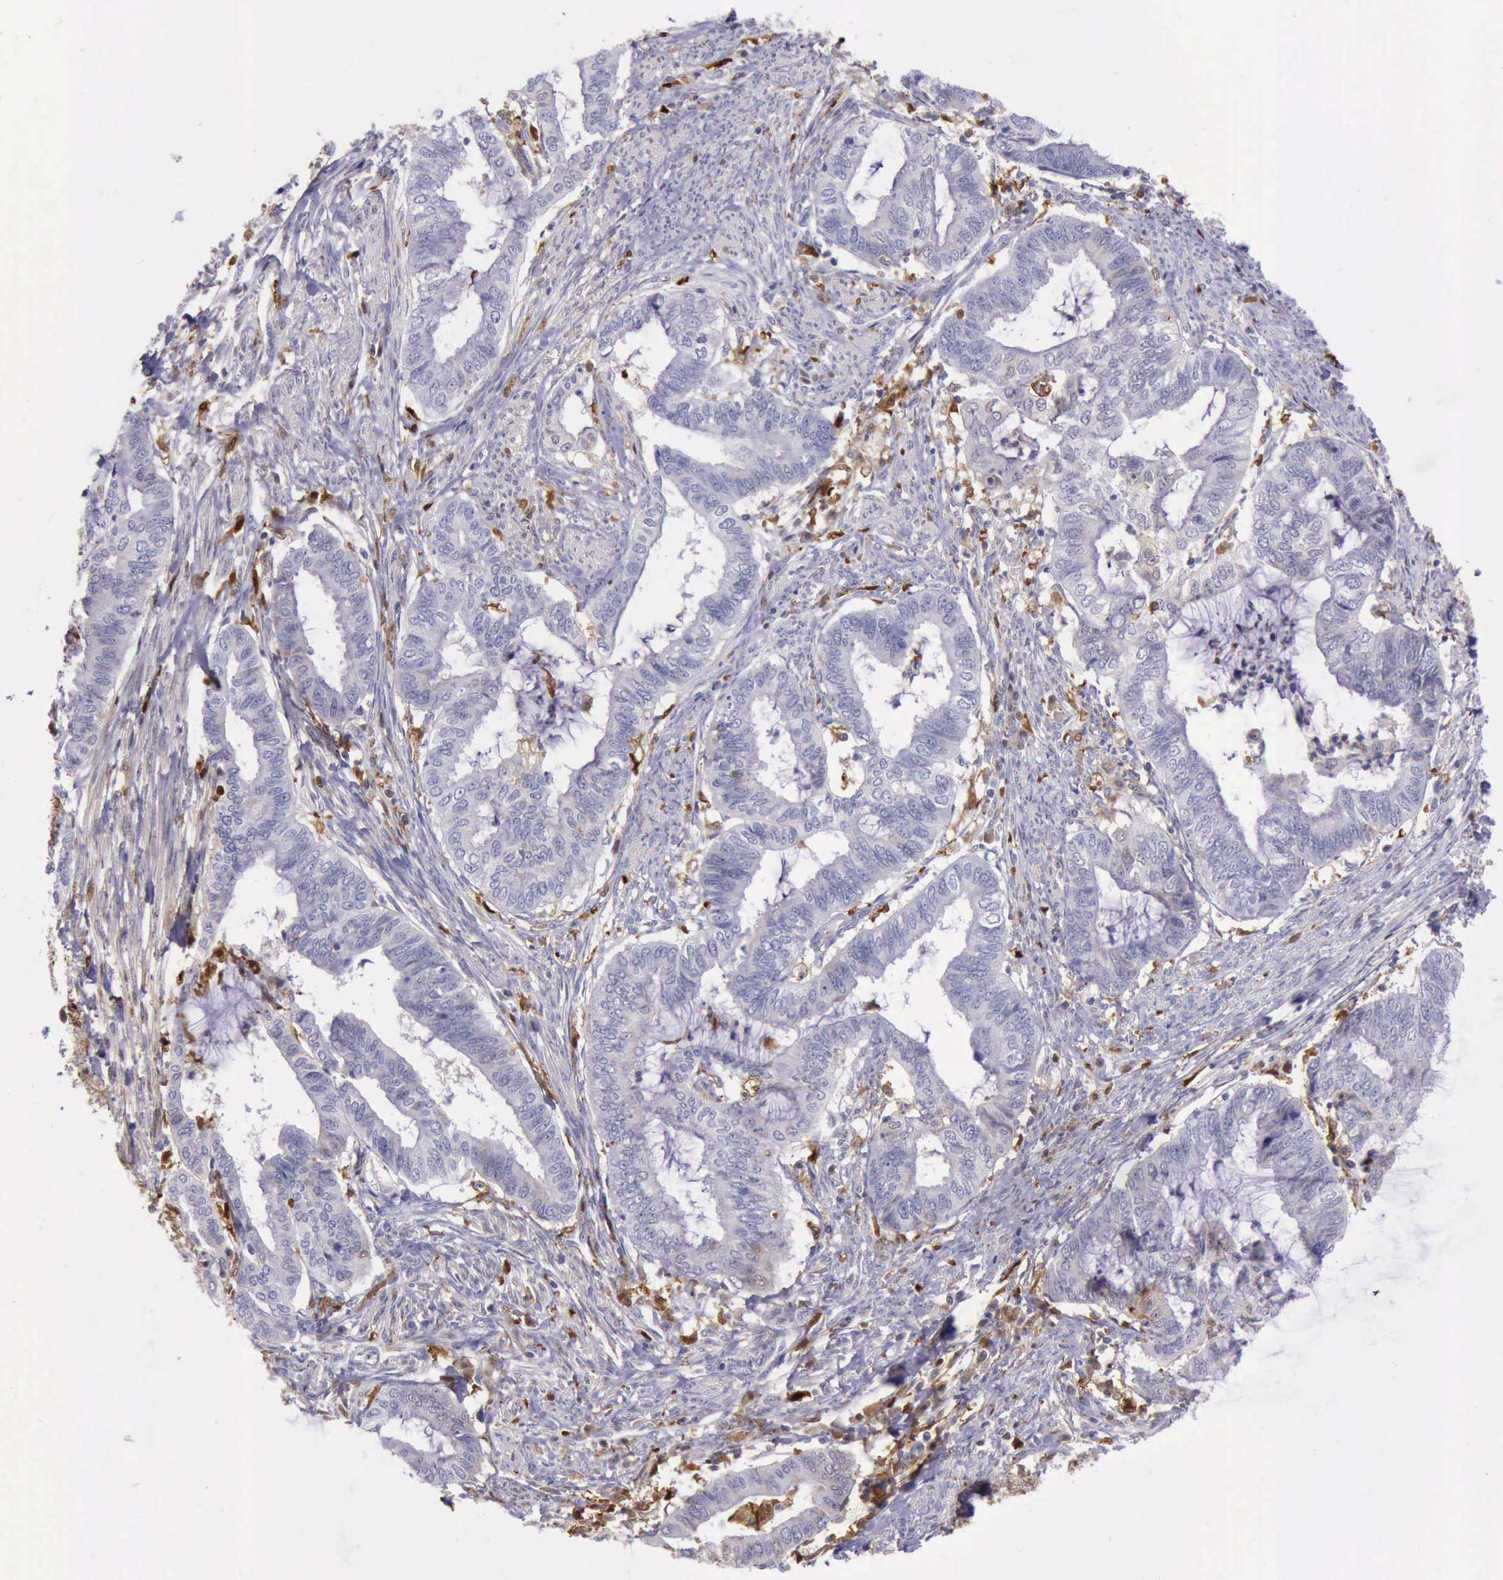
{"staining": {"intensity": "moderate", "quantity": "<25%", "location": "cytoplasmic/membranous,nuclear"}, "tissue": "endometrial cancer", "cell_type": "Tumor cells", "image_type": "cancer", "snomed": [{"axis": "morphology", "description": "Necrosis, NOS"}, {"axis": "morphology", "description": "Adenocarcinoma, NOS"}, {"axis": "topography", "description": "Endometrium"}], "caption": "A histopathology image showing moderate cytoplasmic/membranous and nuclear positivity in about <25% of tumor cells in endometrial cancer, as visualized by brown immunohistochemical staining.", "gene": "TYMP", "patient": {"sex": "female", "age": 79}}